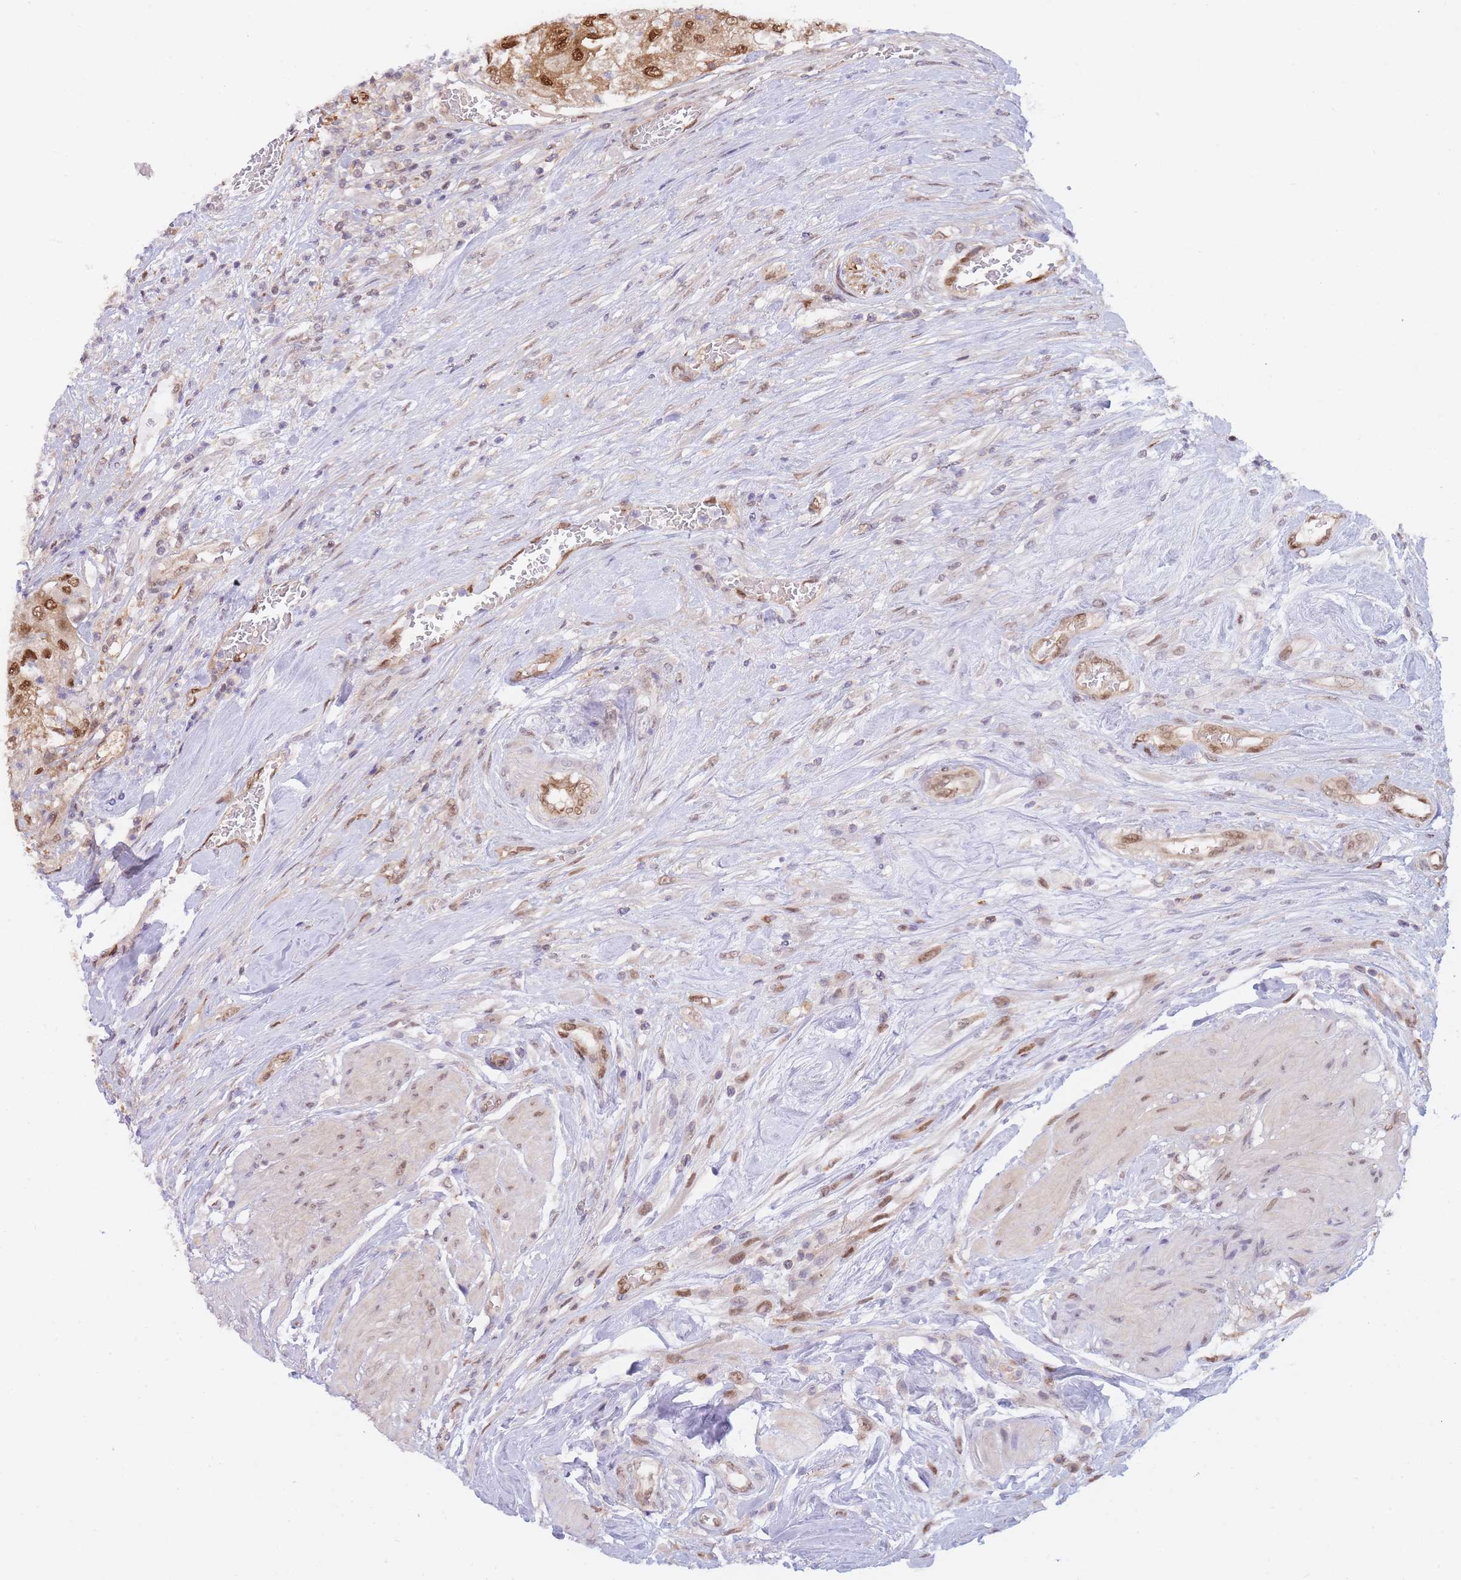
{"staining": {"intensity": "moderate", "quantity": ">75%", "location": "nuclear"}, "tissue": "urothelial cancer", "cell_type": "Tumor cells", "image_type": "cancer", "snomed": [{"axis": "morphology", "description": "Urothelial carcinoma, High grade"}, {"axis": "topography", "description": "Urinary bladder"}], "caption": "DAB (3,3'-diaminobenzidine) immunohistochemical staining of high-grade urothelial carcinoma reveals moderate nuclear protein expression in about >75% of tumor cells. The staining was performed using DAB (3,3'-diaminobenzidine), with brown indicating positive protein expression. Nuclei are stained blue with hematoxylin.", "gene": "NSFL1C", "patient": {"sex": "female", "age": 79}}